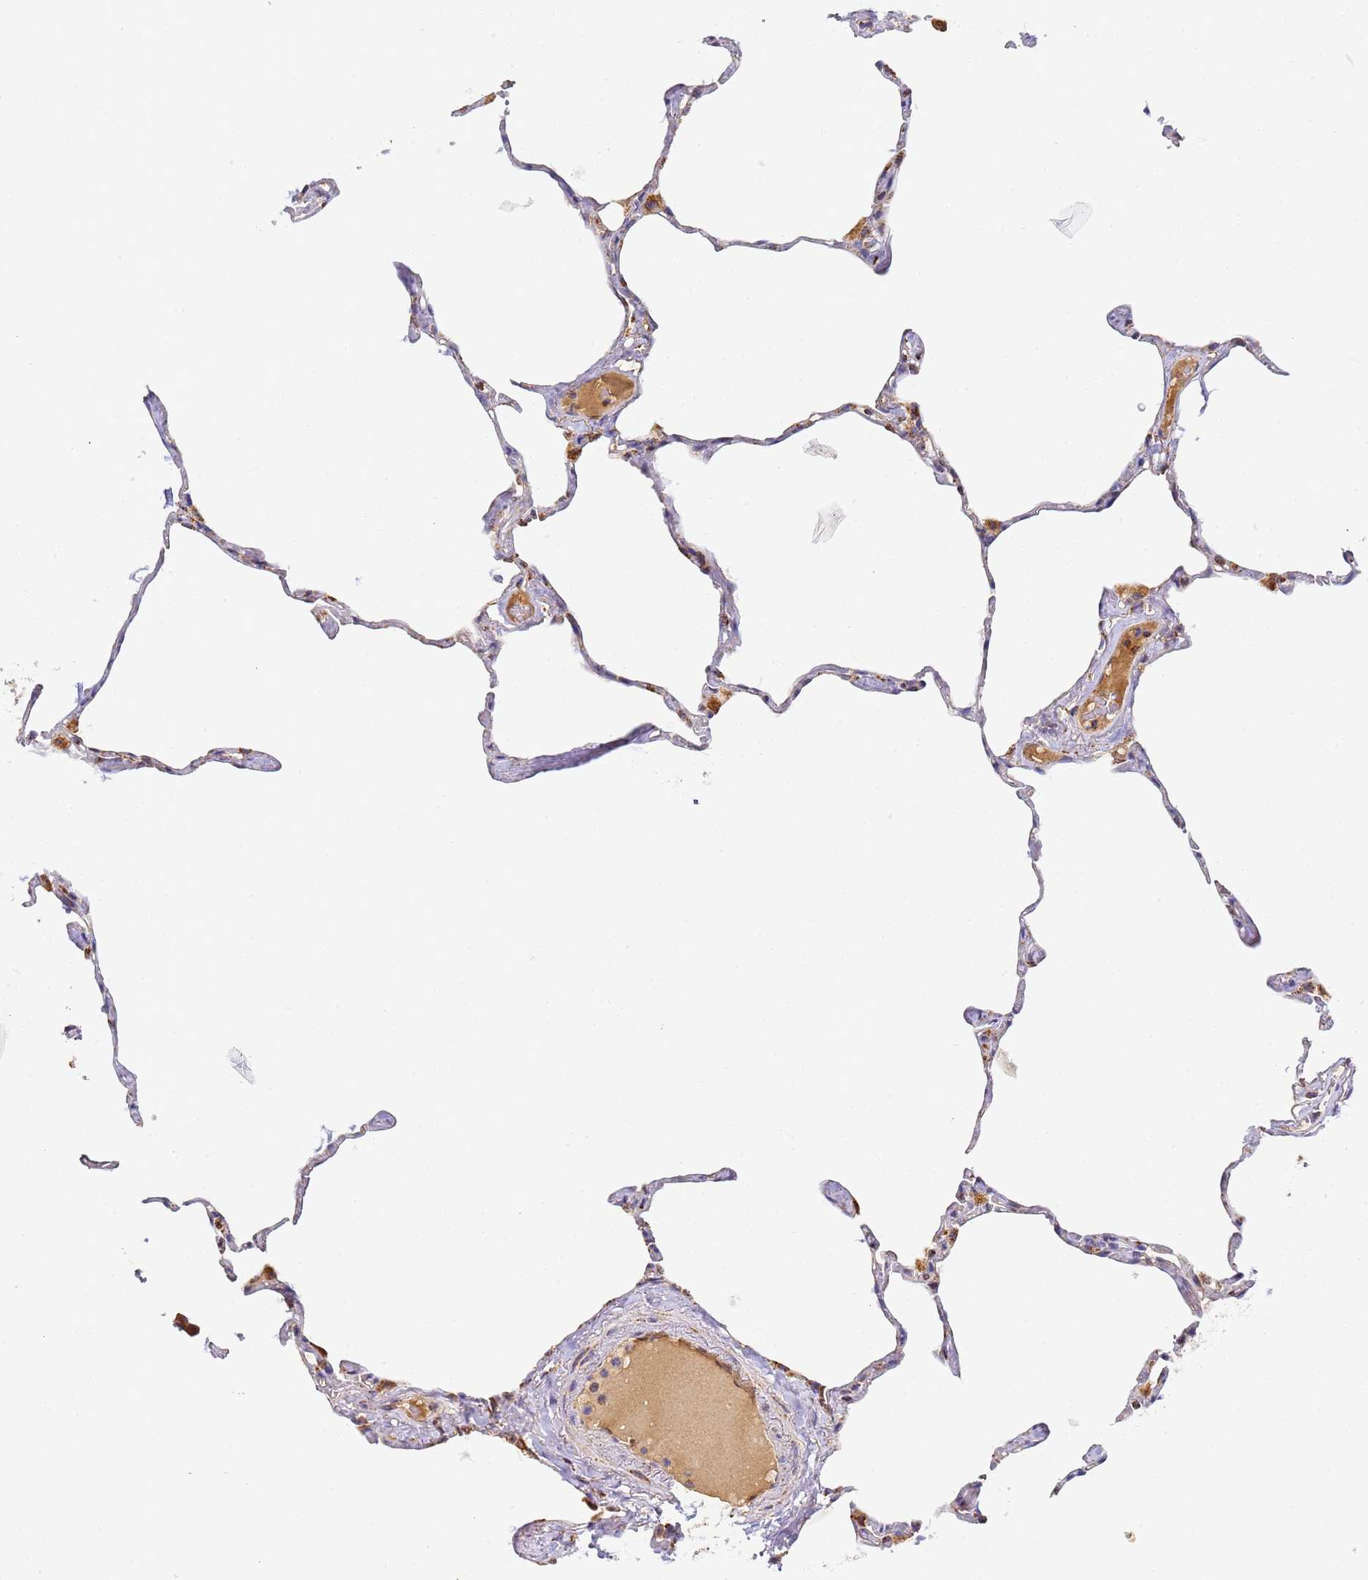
{"staining": {"intensity": "moderate", "quantity": "25%-75%", "location": "cytoplasmic/membranous"}, "tissue": "lung", "cell_type": "Alveolar cells", "image_type": "normal", "snomed": [{"axis": "morphology", "description": "Normal tissue, NOS"}, {"axis": "topography", "description": "Lung"}], "caption": "This photomicrograph displays IHC staining of benign lung, with medium moderate cytoplasmic/membranous positivity in approximately 25%-75% of alveolar cells.", "gene": "FRG2B", "patient": {"sex": "male", "age": 65}}